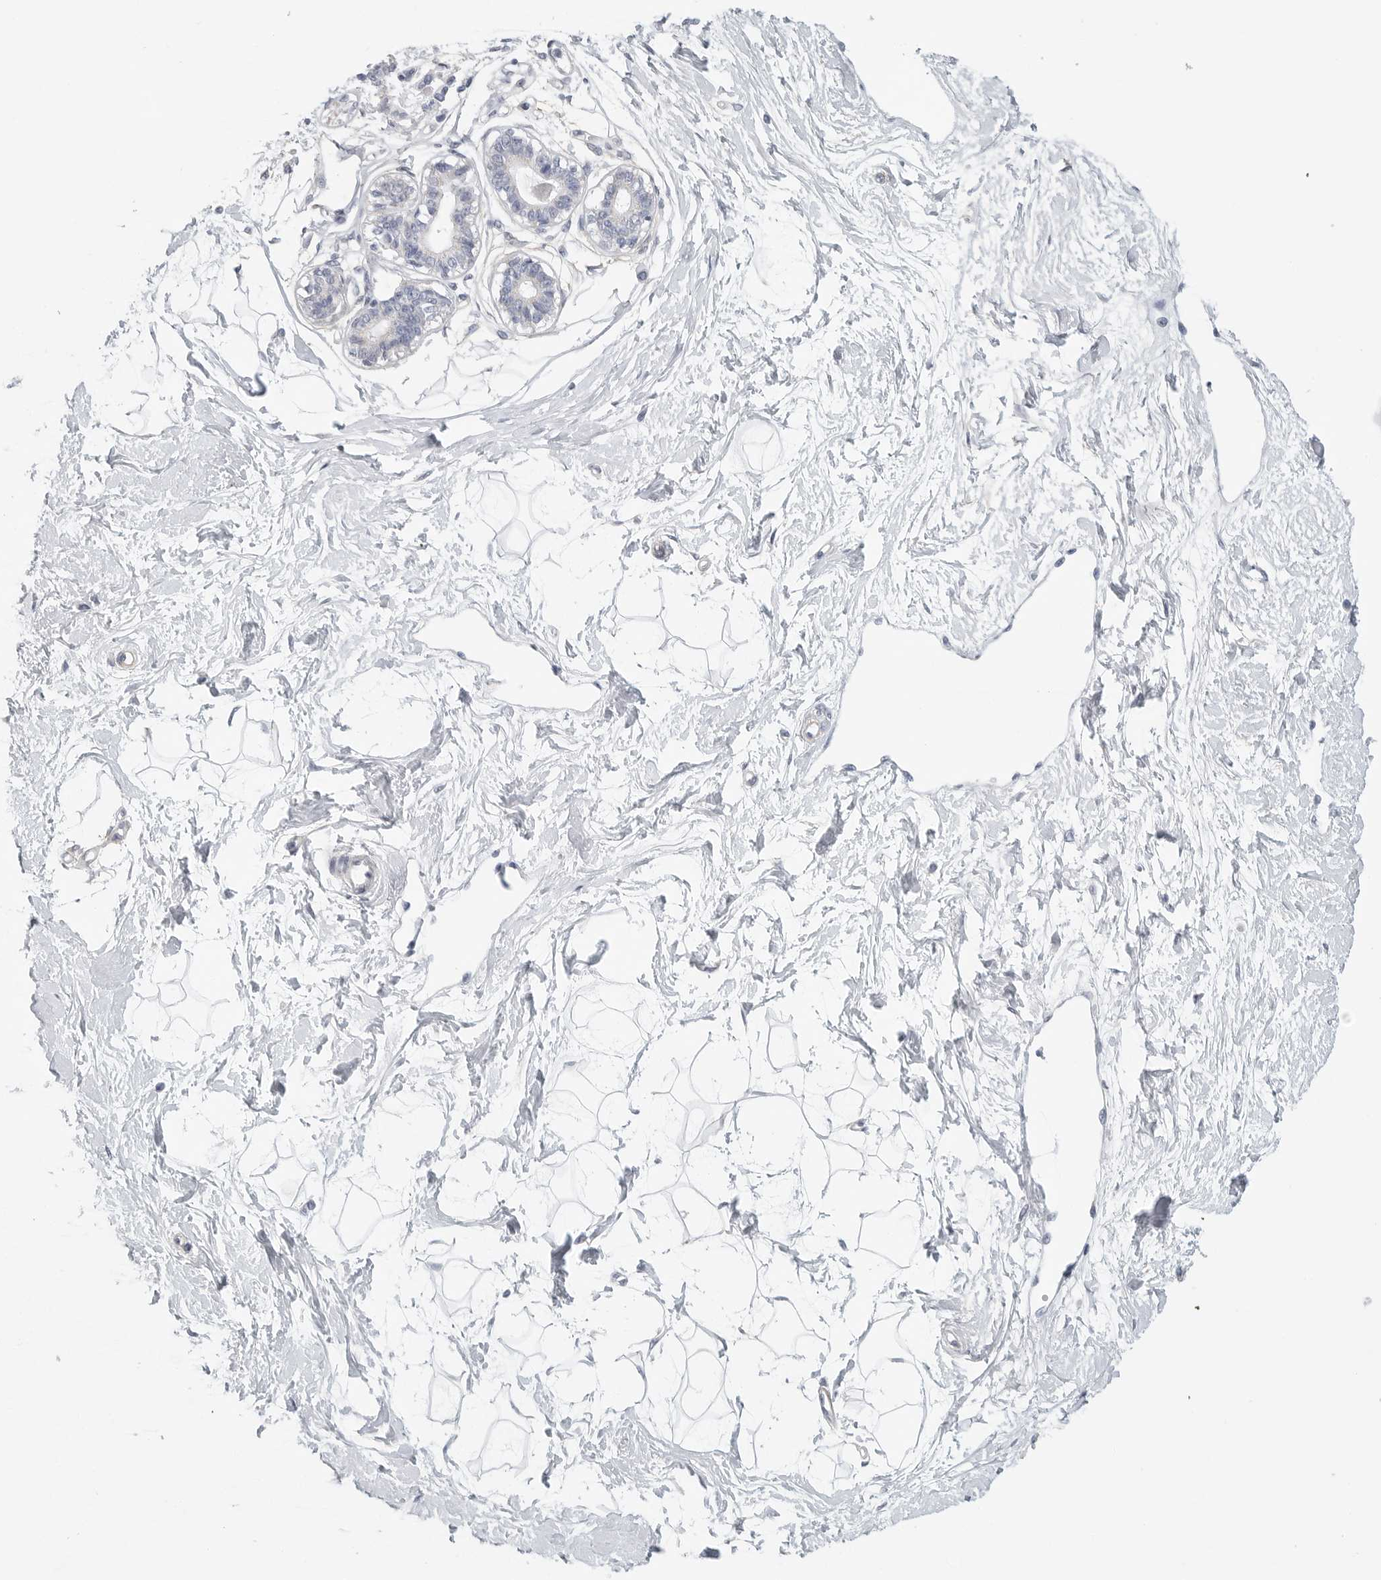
{"staining": {"intensity": "negative", "quantity": "none", "location": "none"}, "tissue": "breast", "cell_type": "Adipocytes", "image_type": "normal", "snomed": [{"axis": "morphology", "description": "Normal tissue, NOS"}, {"axis": "topography", "description": "Breast"}], "caption": "Immunohistochemical staining of normal human breast demonstrates no significant expression in adipocytes.", "gene": "TNR", "patient": {"sex": "female", "age": 45}}